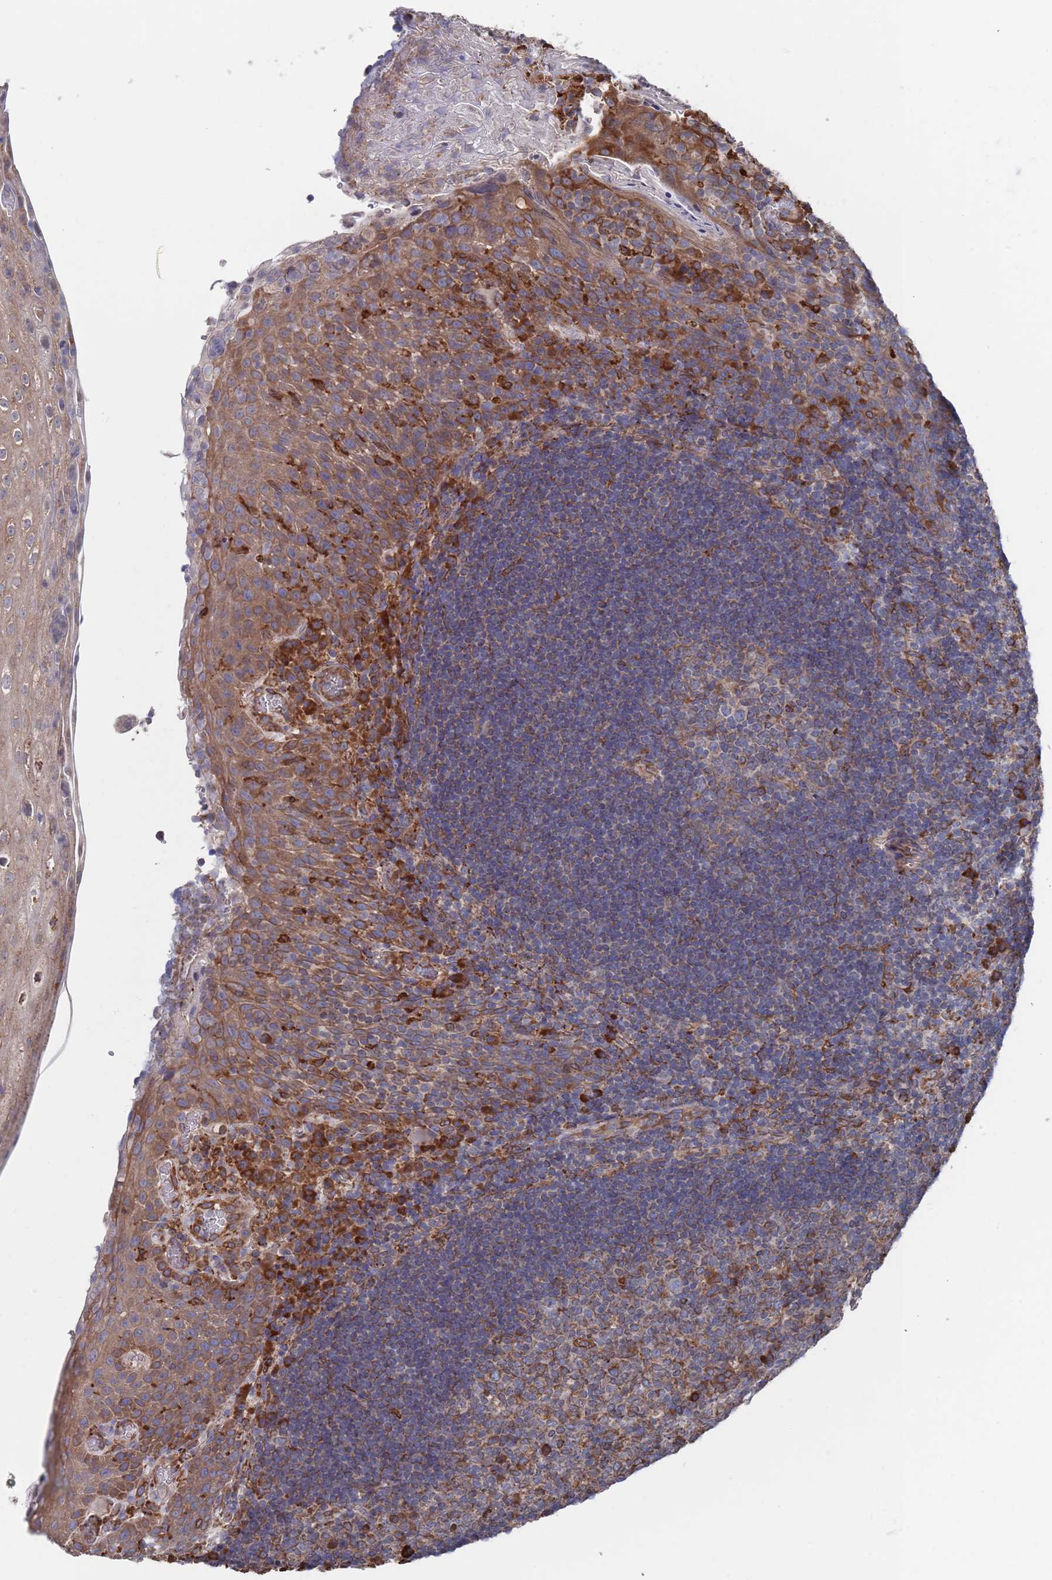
{"staining": {"intensity": "moderate", "quantity": "25%-75%", "location": "cytoplasmic/membranous"}, "tissue": "tonsil", "cell_type": "Germinal center cells", "image_type": "normal", "snomed": [{"axis": "morphology", "description": "Normal tissue, NOS"}, {"axis": "topography", "description": "Tonsil"}], "caption": "Immunohistochemistry (IHC) of normal tonsil exhibits medium levels of moderate cytoplasmic/membranous expression in about 25%-75% of germinal center cells. The staining is performed using DAB (3,3'-diaminobenzidine) brown chromogen to label protein expression. The nuclei are counter-stained blue using hematoxylin.", "gene": "GID8", "patient": {"sex": "male", "age": 17}}